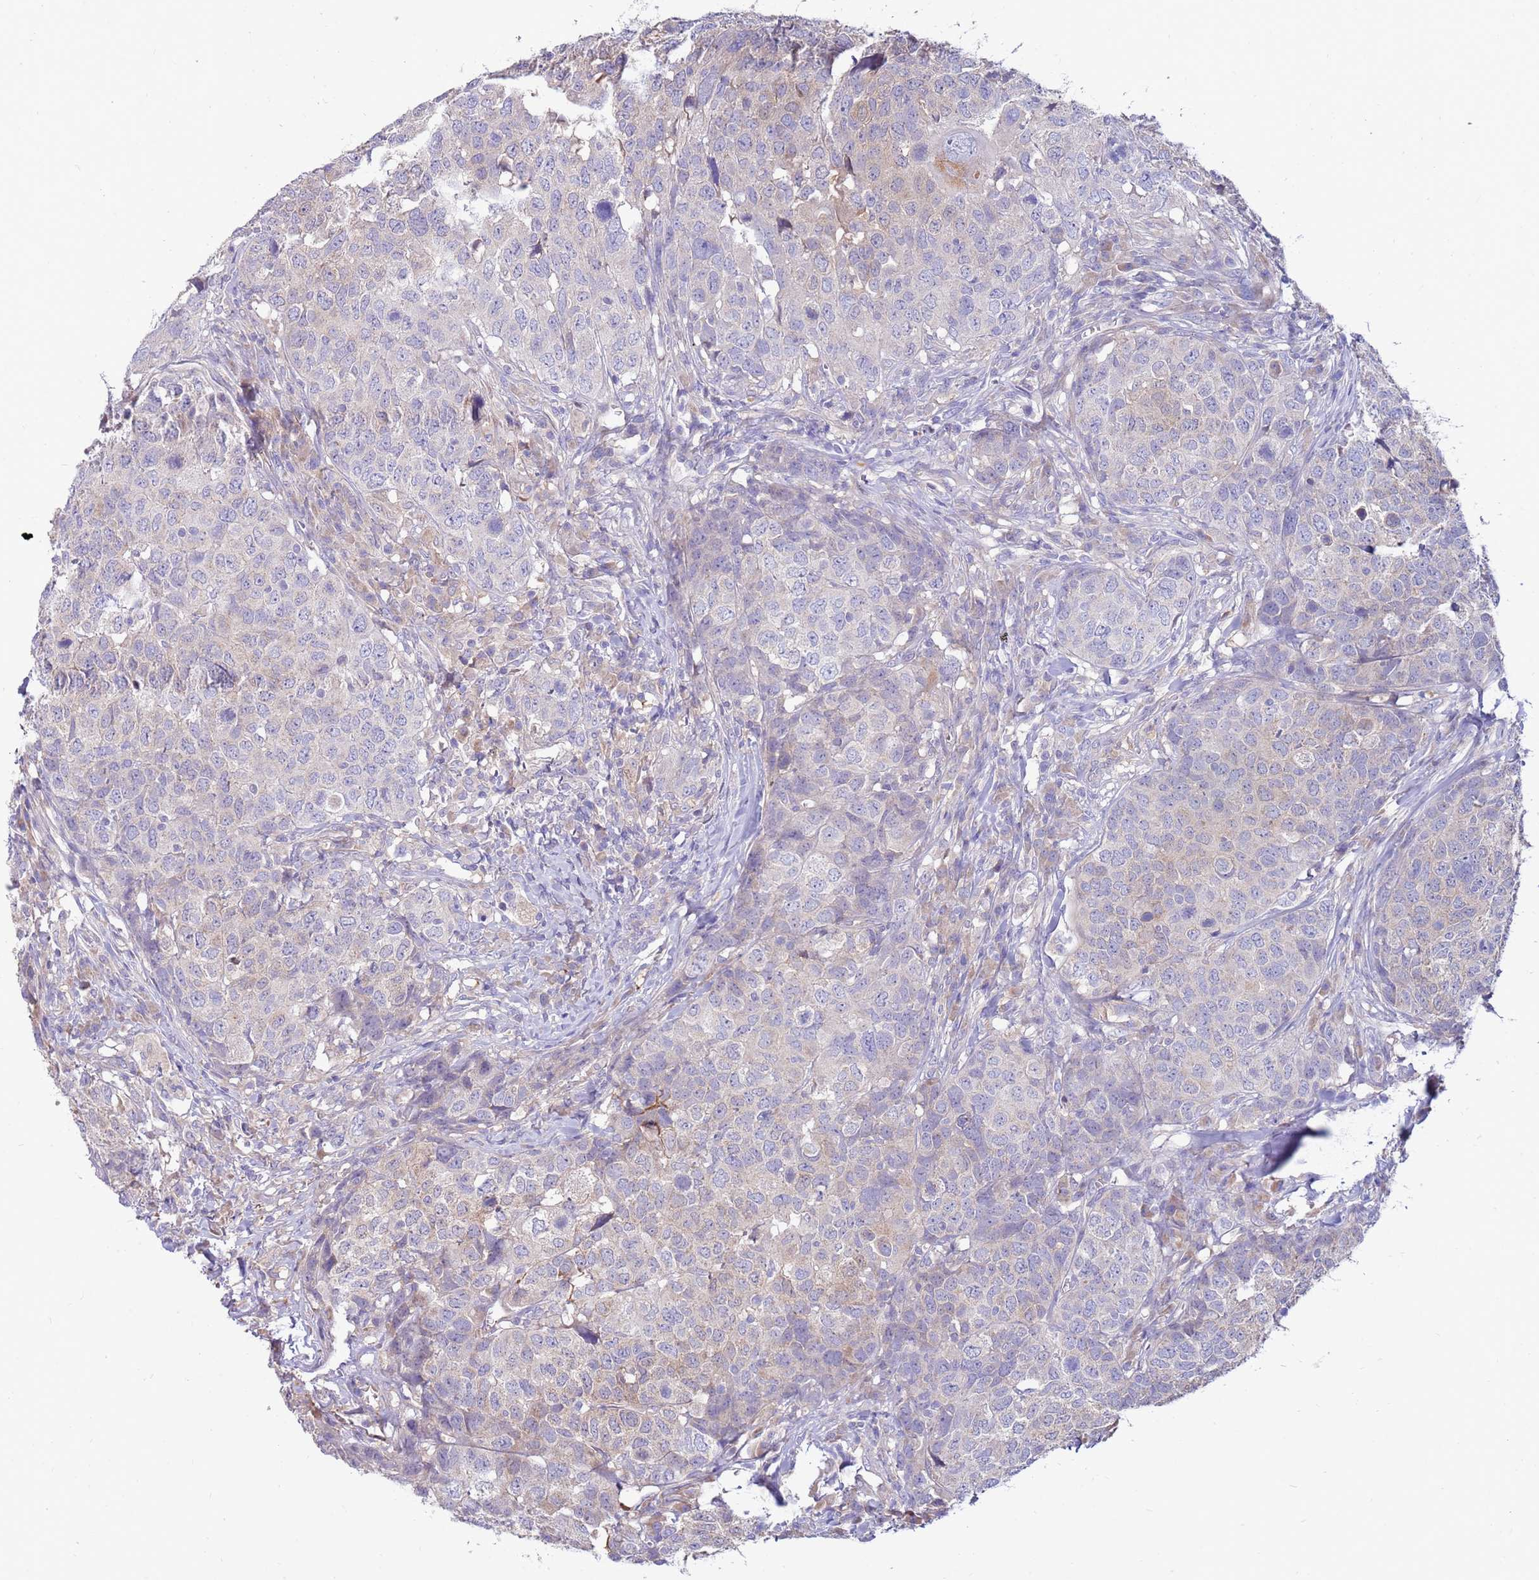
{"staining": {"intensity": "negative", "quantity": "none", "location": "none"}, "tissue": "head and neck cancer", "cell_type": "Tumor cells", "image_type": "cancer", "snomed": [{"axis": "morphology", "description": "Squamous cell carcinoma, NOS"}, {"axis": "topography", "description": "Head-Neck"}], "caption": "Head and neck squamous cell carcinoma stained for a protein using immunohistochemistry reveals no positivity tumor cells.", "gene": "SLC44A4", "patient": {"sex": "male", "age": 66}}